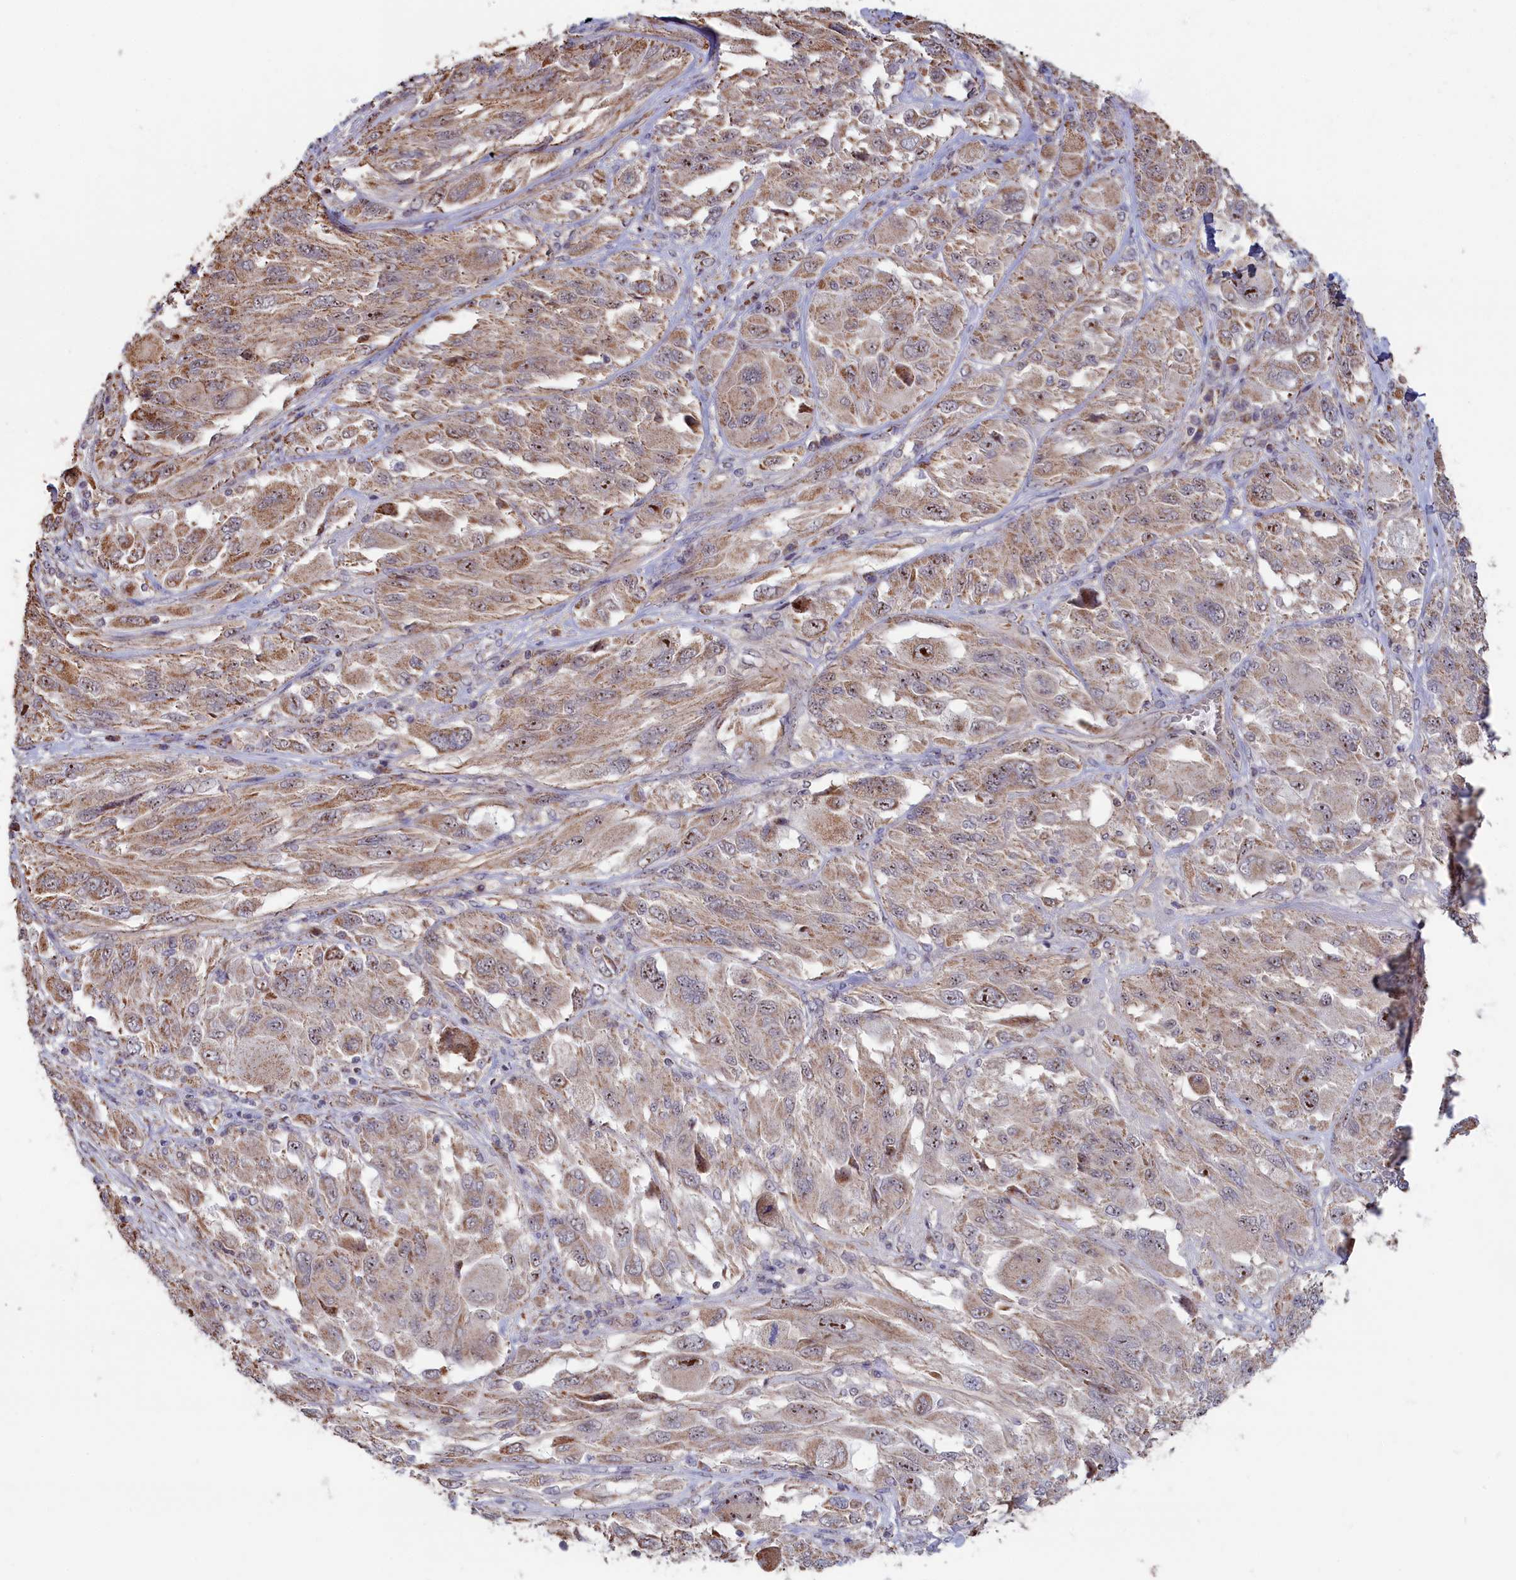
{"staining": {"intensity": "moderate", "quantity": "25%-75%", "location": "cytoplasmic/membranous,nuclear"}, "tissue": "melanoma", "cell_type": "Tumor cells", "image_type": "cancer", "snomed": [{"axis": "morphology", "description": "Malignant melanoma, NOS"}, {"axis": "topography", "description": "Skin"}], "caption": "Protein staining reveals moderate cytoplasmic/membranous and nuclear expression in about 25%-75% of tumor cells in melanoma.", "gene": "ZNF816", "patient": {"sex": "female", "age": 91}}